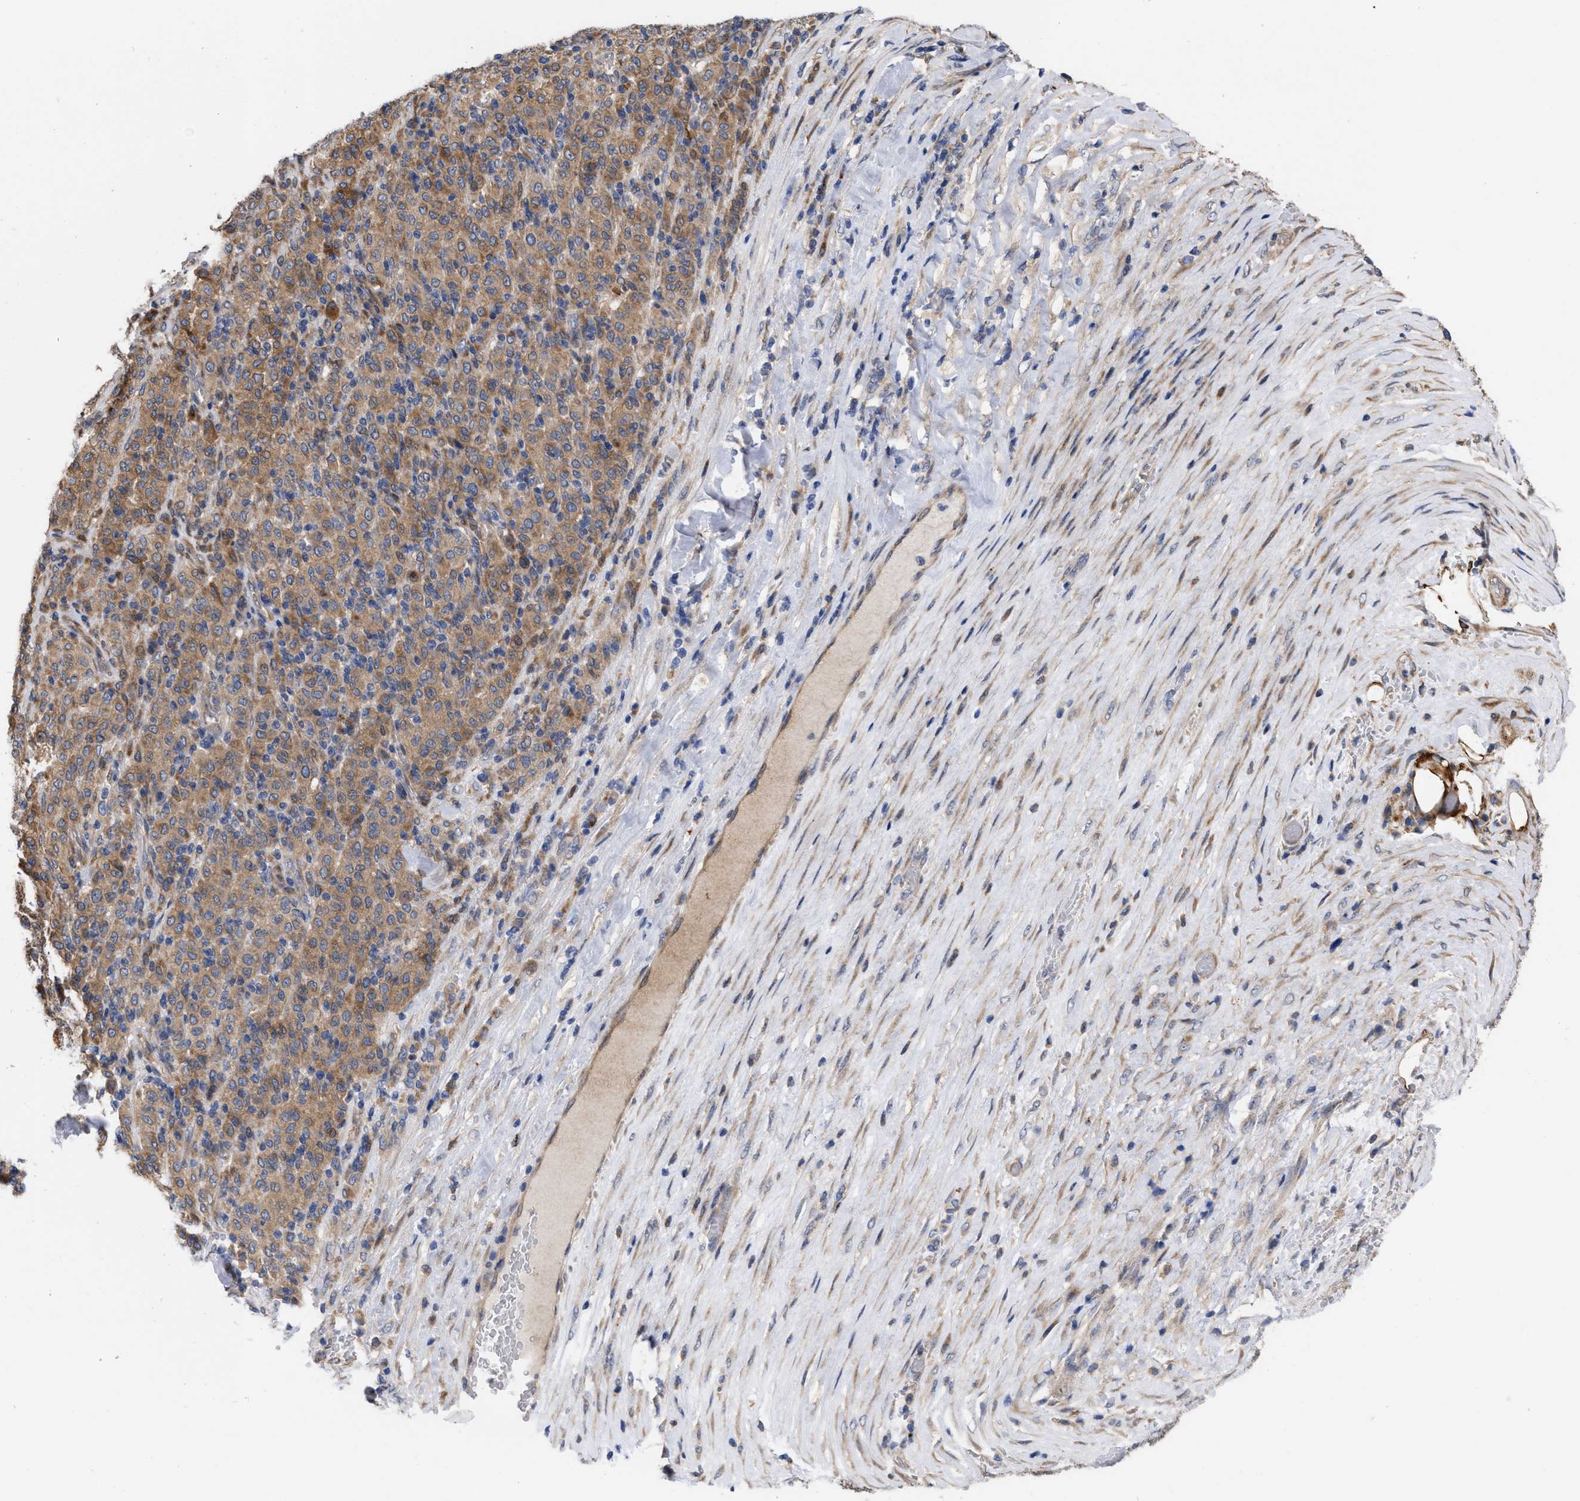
{"staining": {"intensity": "moderate", "quantity": ">75%", "location": "cytoplasmic/membranous"}, "tissue": "melanoma", "cell_type": "Tumor cells", "image_type": "cancer", "snomed": [{"axis": "morphology", "description": "Malignant melanoma, Metastatic site"}, {"axis": "topography", "description": "Pancreas"}], "caption": "Immunohistochemical staining of malignant melanoma (metastatic site) demonstrates medium levels of moderate cytoplasmic/membranous protein staining in about >75% of tumor cells. (DAB (3,3'-diaminobenzidine) IHC with brightfield microscopy, high magnification).", "gene": "MLST8", "patient": {"sex": "female", "age": 30}}